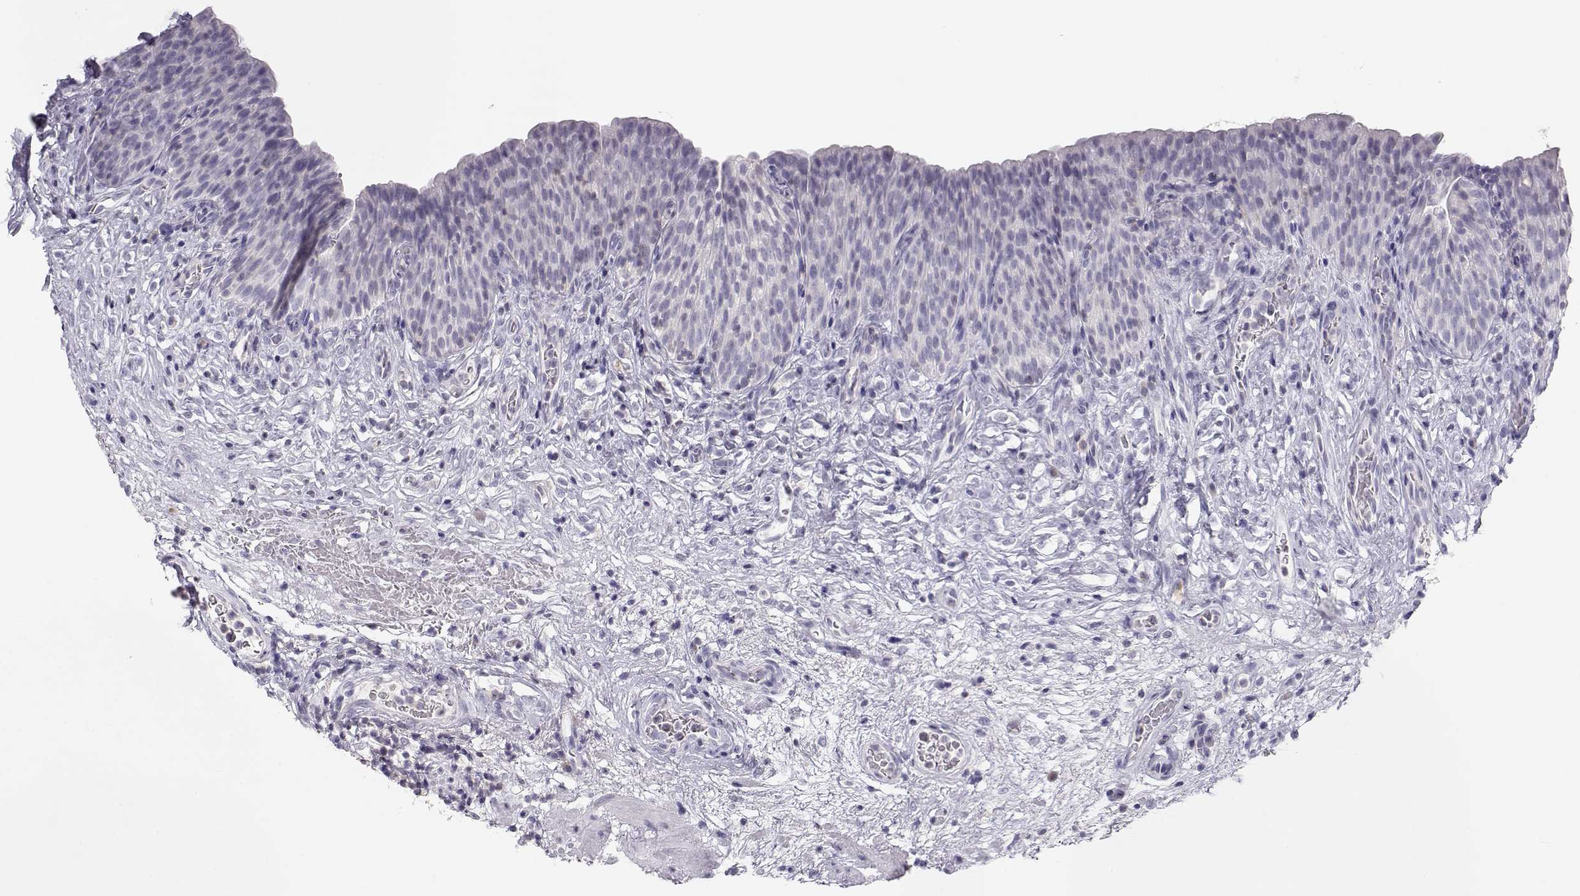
{"staining": {"intensity": "negative", "quantity": "none", "location": "none"}, "tissue": "urinary bladder", "cell_type": "Urothelial cells", "image_type": "normal", "snomed": [{"axis": "morphology", "description": "Normal tissue, NOS"}, {"axis": "topography", "description": "Urinary bladder"}], "caption": "Immunohistochemistry (IHC) histopathology image of normal urinary bladder stained for a protein (brown), which reveals no positivity in urothelial cells.", "gene": "FAM166A", "patient": {"sex": "male", "age": 76}}